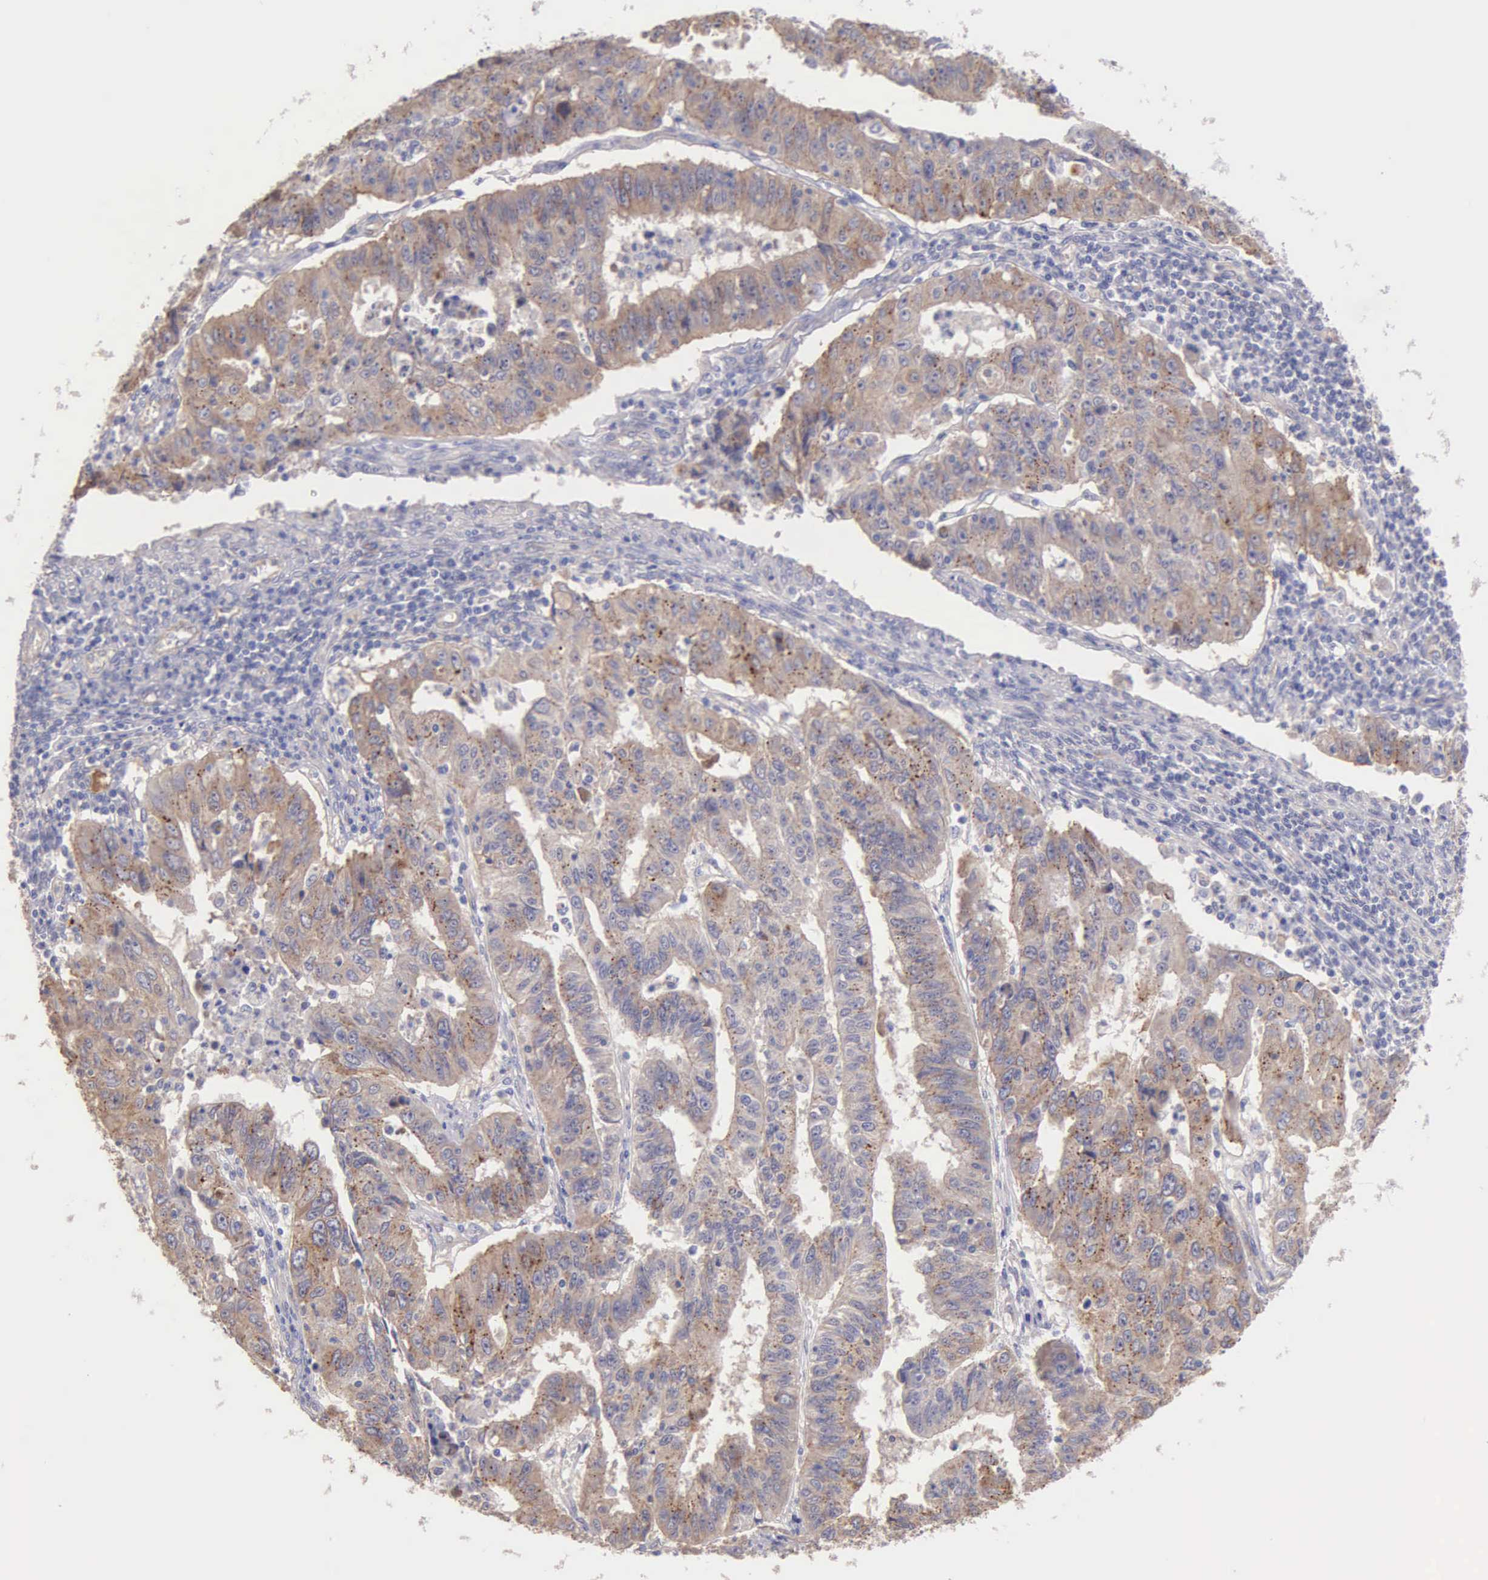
{"staining": {"intensity": "moderate", "quantity": ">75%", "location": "cytoplasmic/membranous"}, "tissue": "endometrial cancer", "cell_type": "Tumor cells", "image_type": "cancer", "snomed": [{"axis": "morphology", "description": "Adenocarcinoma, NOS"}, {"axis": "topography", "description": "Endometrium"}], "caption": "Endometrial adenocarcinoma stained for a protein demonstrates moderate cytoplasmic/membranous positivity in tumor cells. (Brightfield microscopy of DAB IHC at high magnification).", "gene": "APP", "patient": {"sex": "female", "age": 42}}